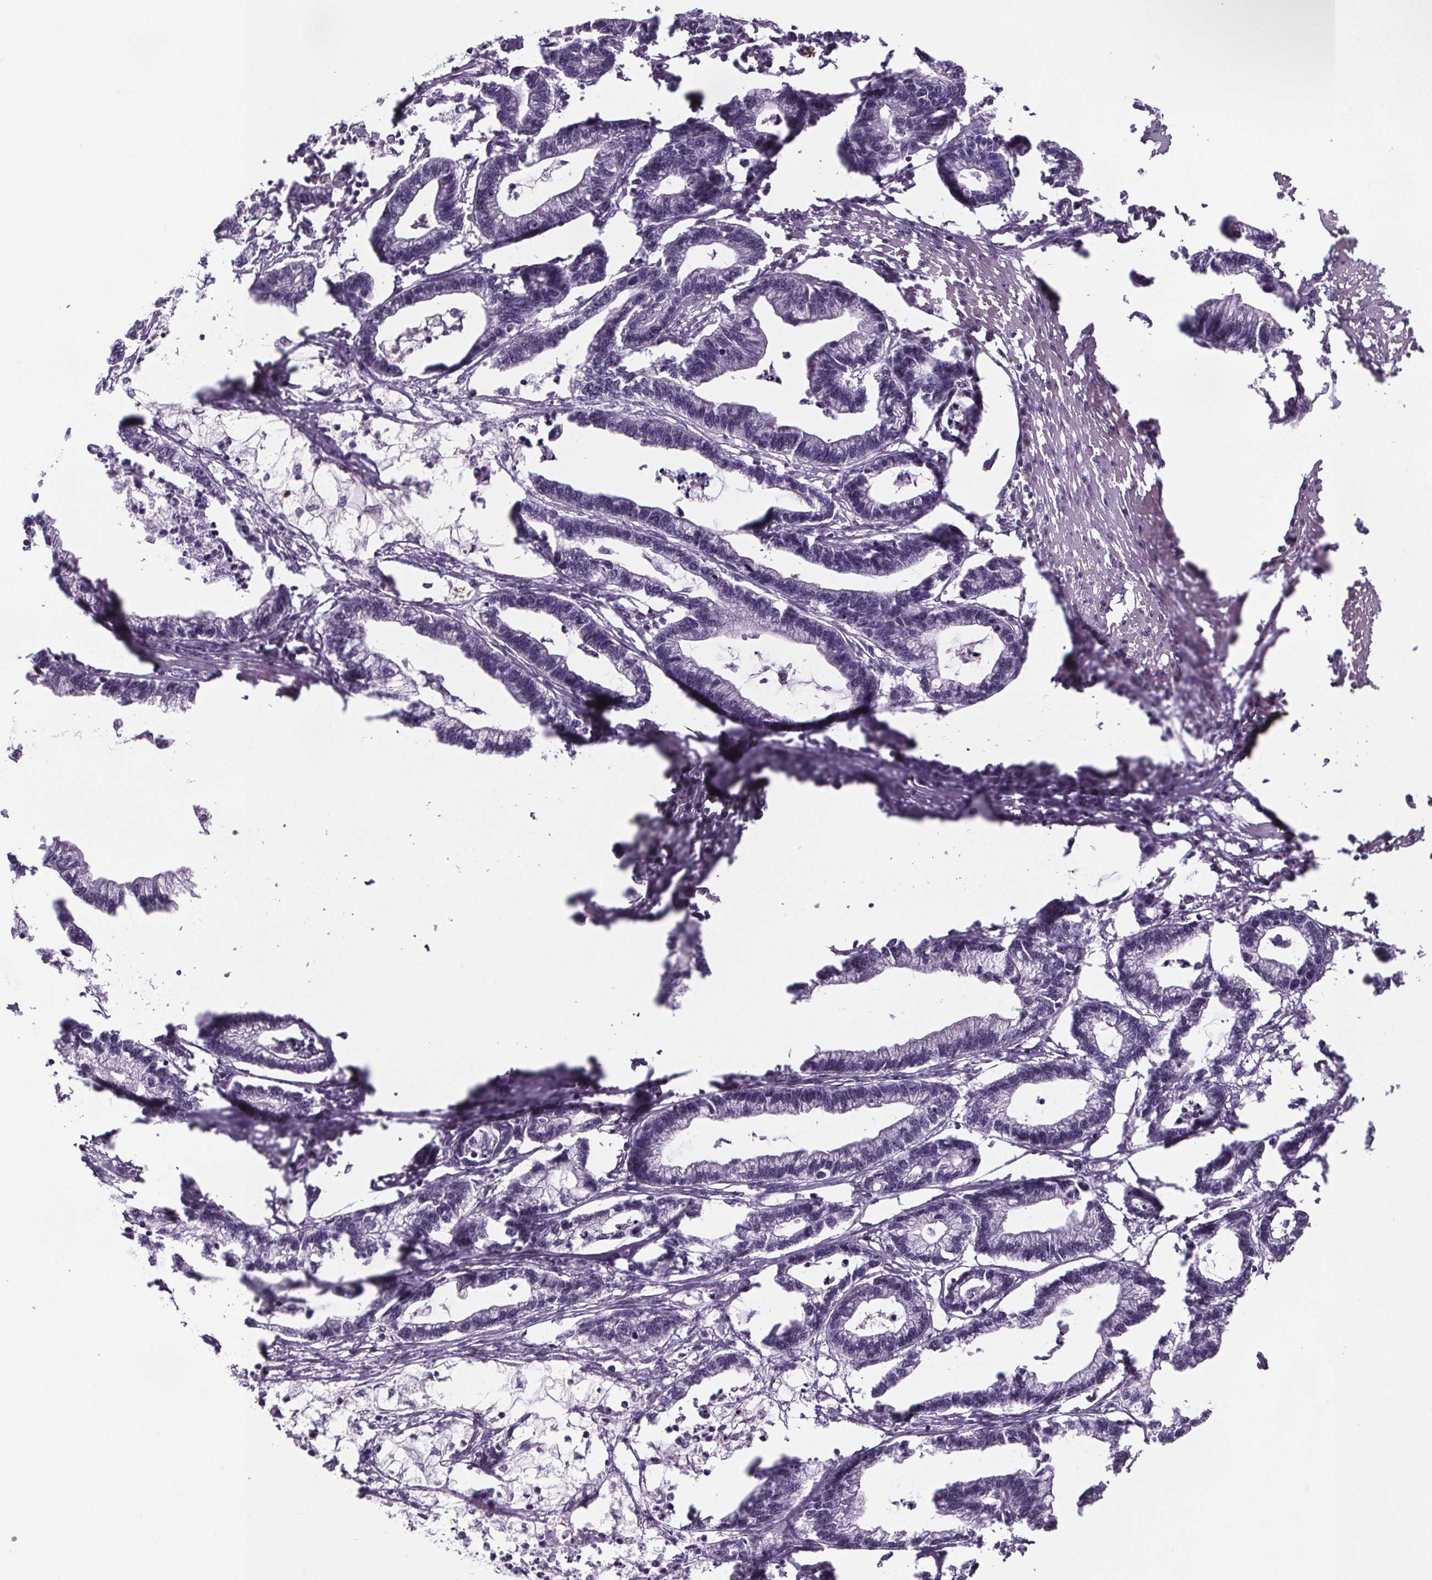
{"staining": {"intensity": "negative", "quantity": "none", "location": "none"}, "tissue": "stomach cancer", "cell_type": "Tumor cells", "image_type": "cancer", "snomed": [{"axis": "morphology", "description": "Adenocarcinoma, NOS"}, {"axis": "topography", "description": "Stomach"}], "caption": "IHC of human stomach adenocarcinoma reveals no positivity in tumor cells.", "gene": "TTC12", "patient": {"sex": "male", "age": 83}}